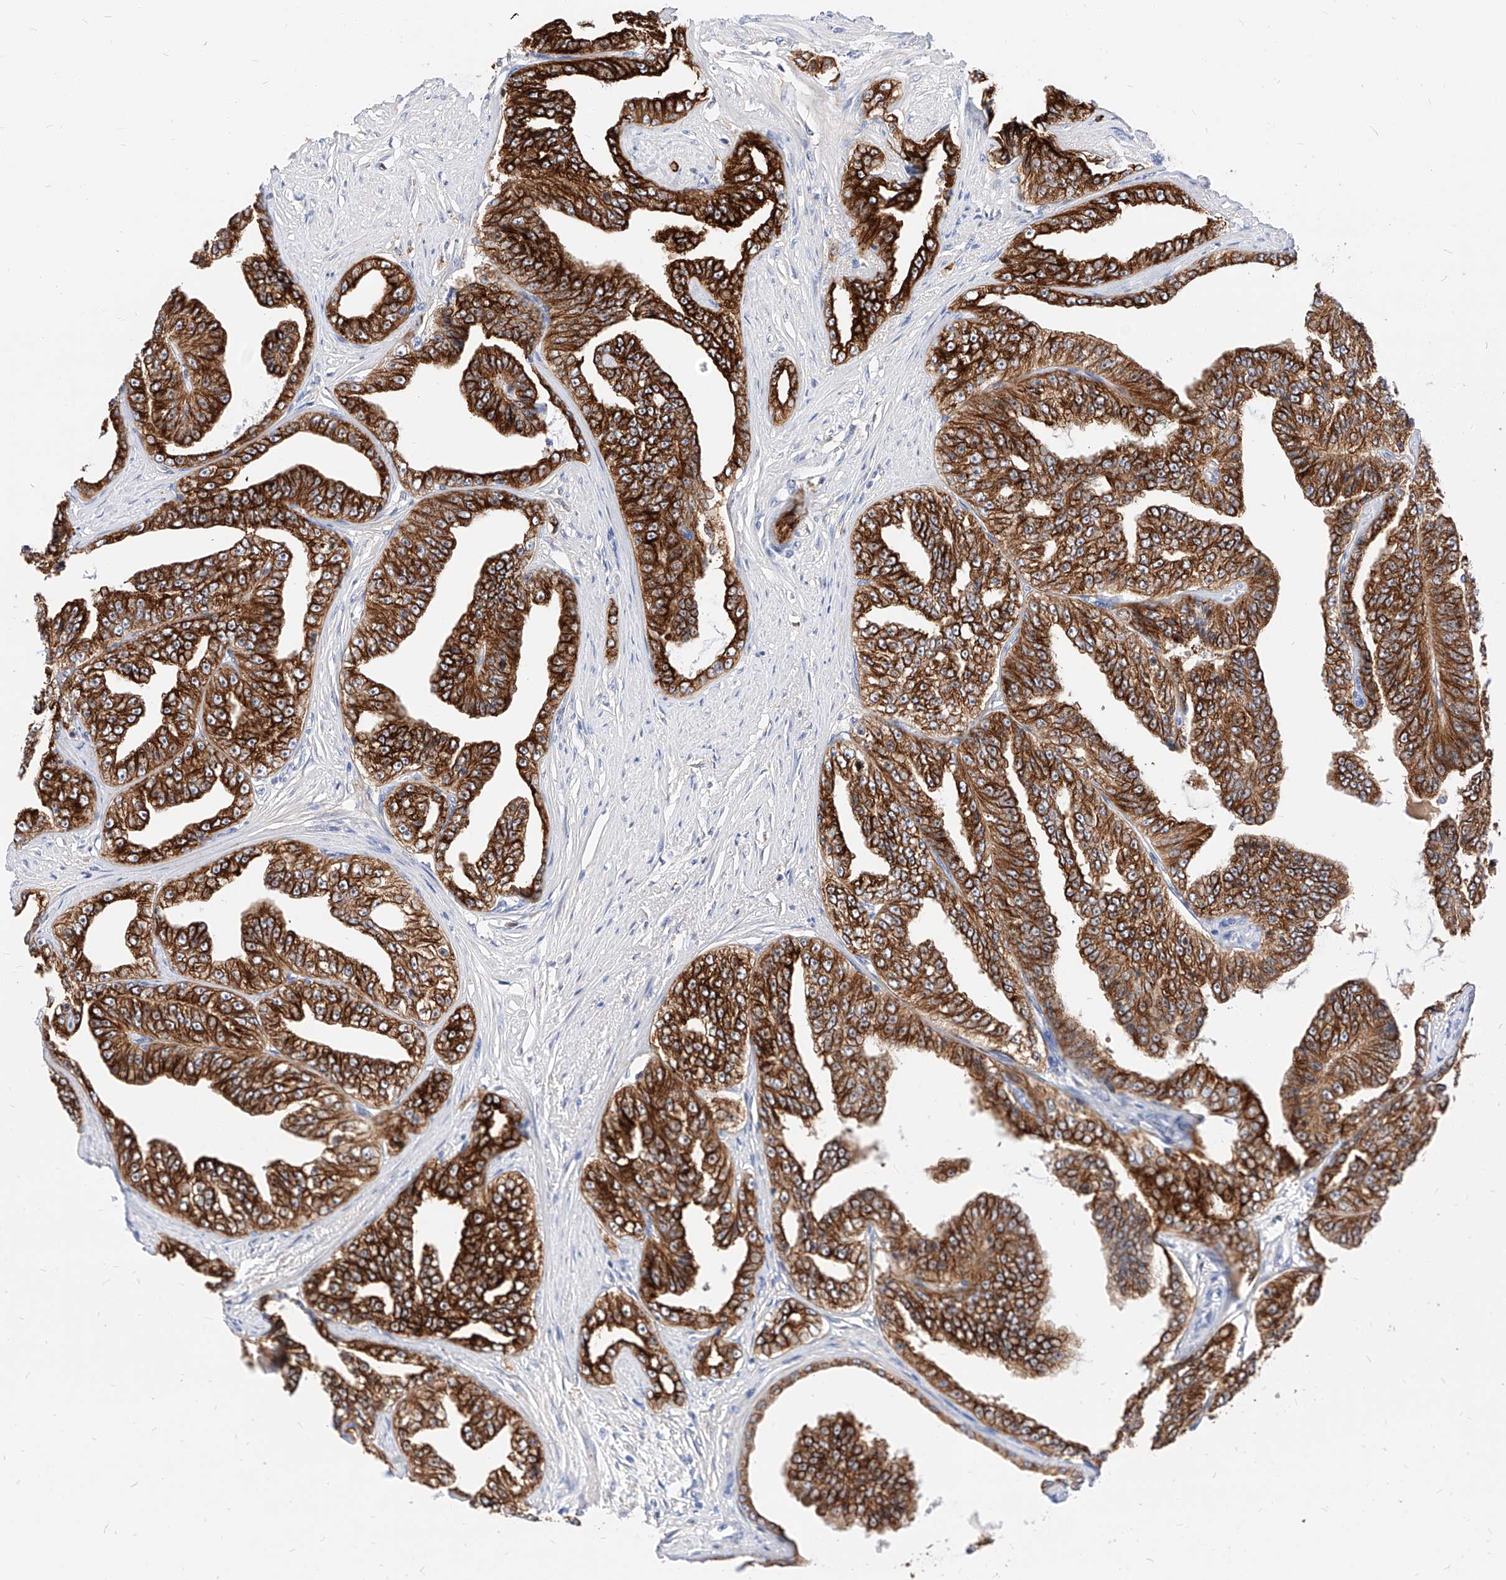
{"staining": {"intensity": "strong", "quantity": ">75%", "location": "cytoplasmic/membranous"}, "tissue": "prostate cancer", "cell_type": "Tumor cells", "image_type": "cancer", "snomed": [{"axis": "morphology", "description": "Adenocarcinoma, High grade"}, {"axis": "topography", "description": "Prostate"}], "caption": "This image reveals prostate cancer stained with immunohistochemistry to label a protein in brown. The cytoplasmic/membranous of tumor cells show strong positivity for the protein. Nuclei are counter-stained blue.", "gene": "MAP7", "patient": {"sex": "male", "age": 71}}